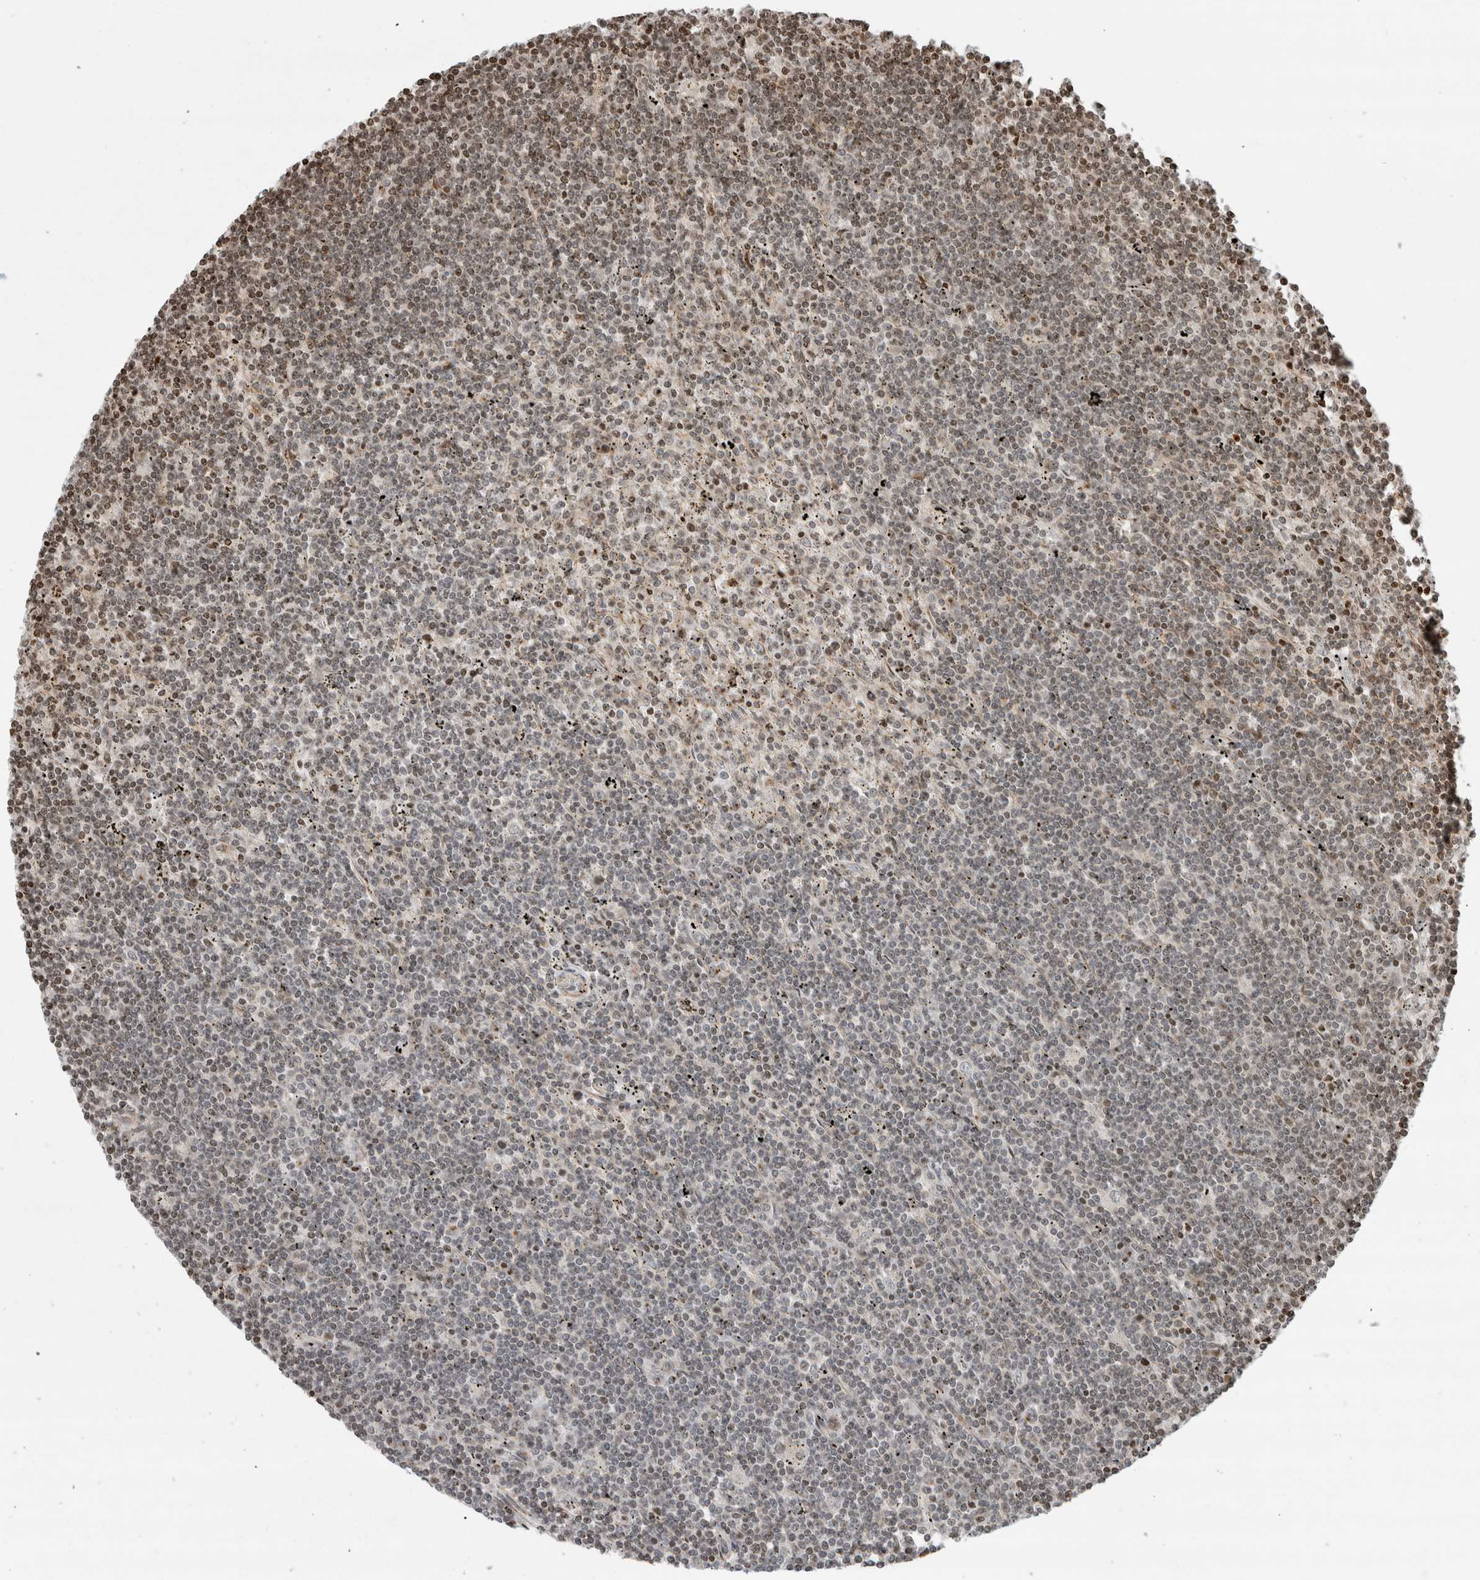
{"staining": {"intensity": "weak", "quantity": "<25%", "location": "nuclear"}, "tissue": "lymphoma", "cell_type": "Tumor cells", "image_type": "cancer", "snomed": [{"axis": "morphology", "description": "Malignant lymphoma, non-Hodgkin's type, Low grade"}, {"axis": "topography", "description": "Spleen"}], "caption": "DAB (3,3'-diaminobenzidine) immunohistochemical staining of lymphoma demonstrates no significant expression in tumor cells.", "gene": "GINS4", "patient": {"sex": "male", "age": 76}}